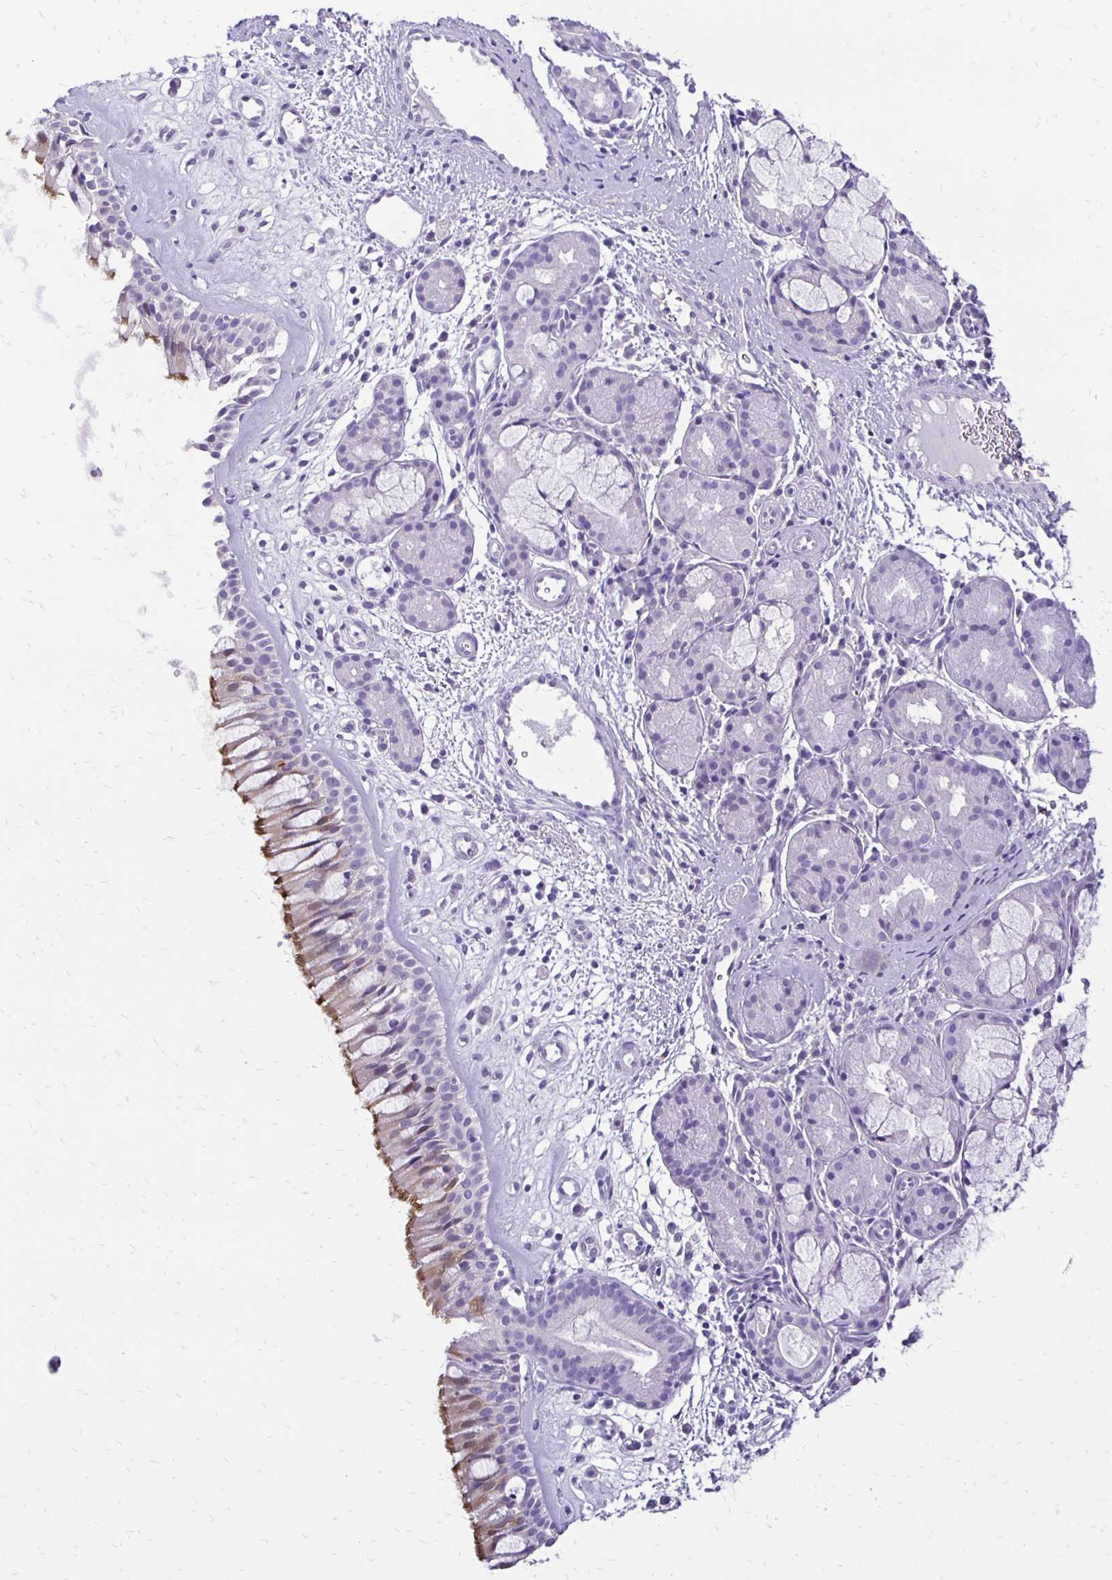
{"staining": {"intensity": "moderate", "quantity": "25%-75%", "location": "cytoplasmic/membranous"}, "tissue": "nasopharynx", "cell_type": "Respiratory epithelial cells", "image_type": "normal", "snomed": [{"axis": "morphology", "description": "Normal tissue, NOS"}, {"axis": "topography", "description": "Nasopharynx"}], "caption": "The immunohistochemical stain shows moderate cytoplasmic/membranous expression in respiratory epithelial cells of benign nasopharynx. (DAB = brown stain, brightfield microscopy at high magnification).", "gene": "ANKRD45", "patient": {"sex": "male", "age": 65}}